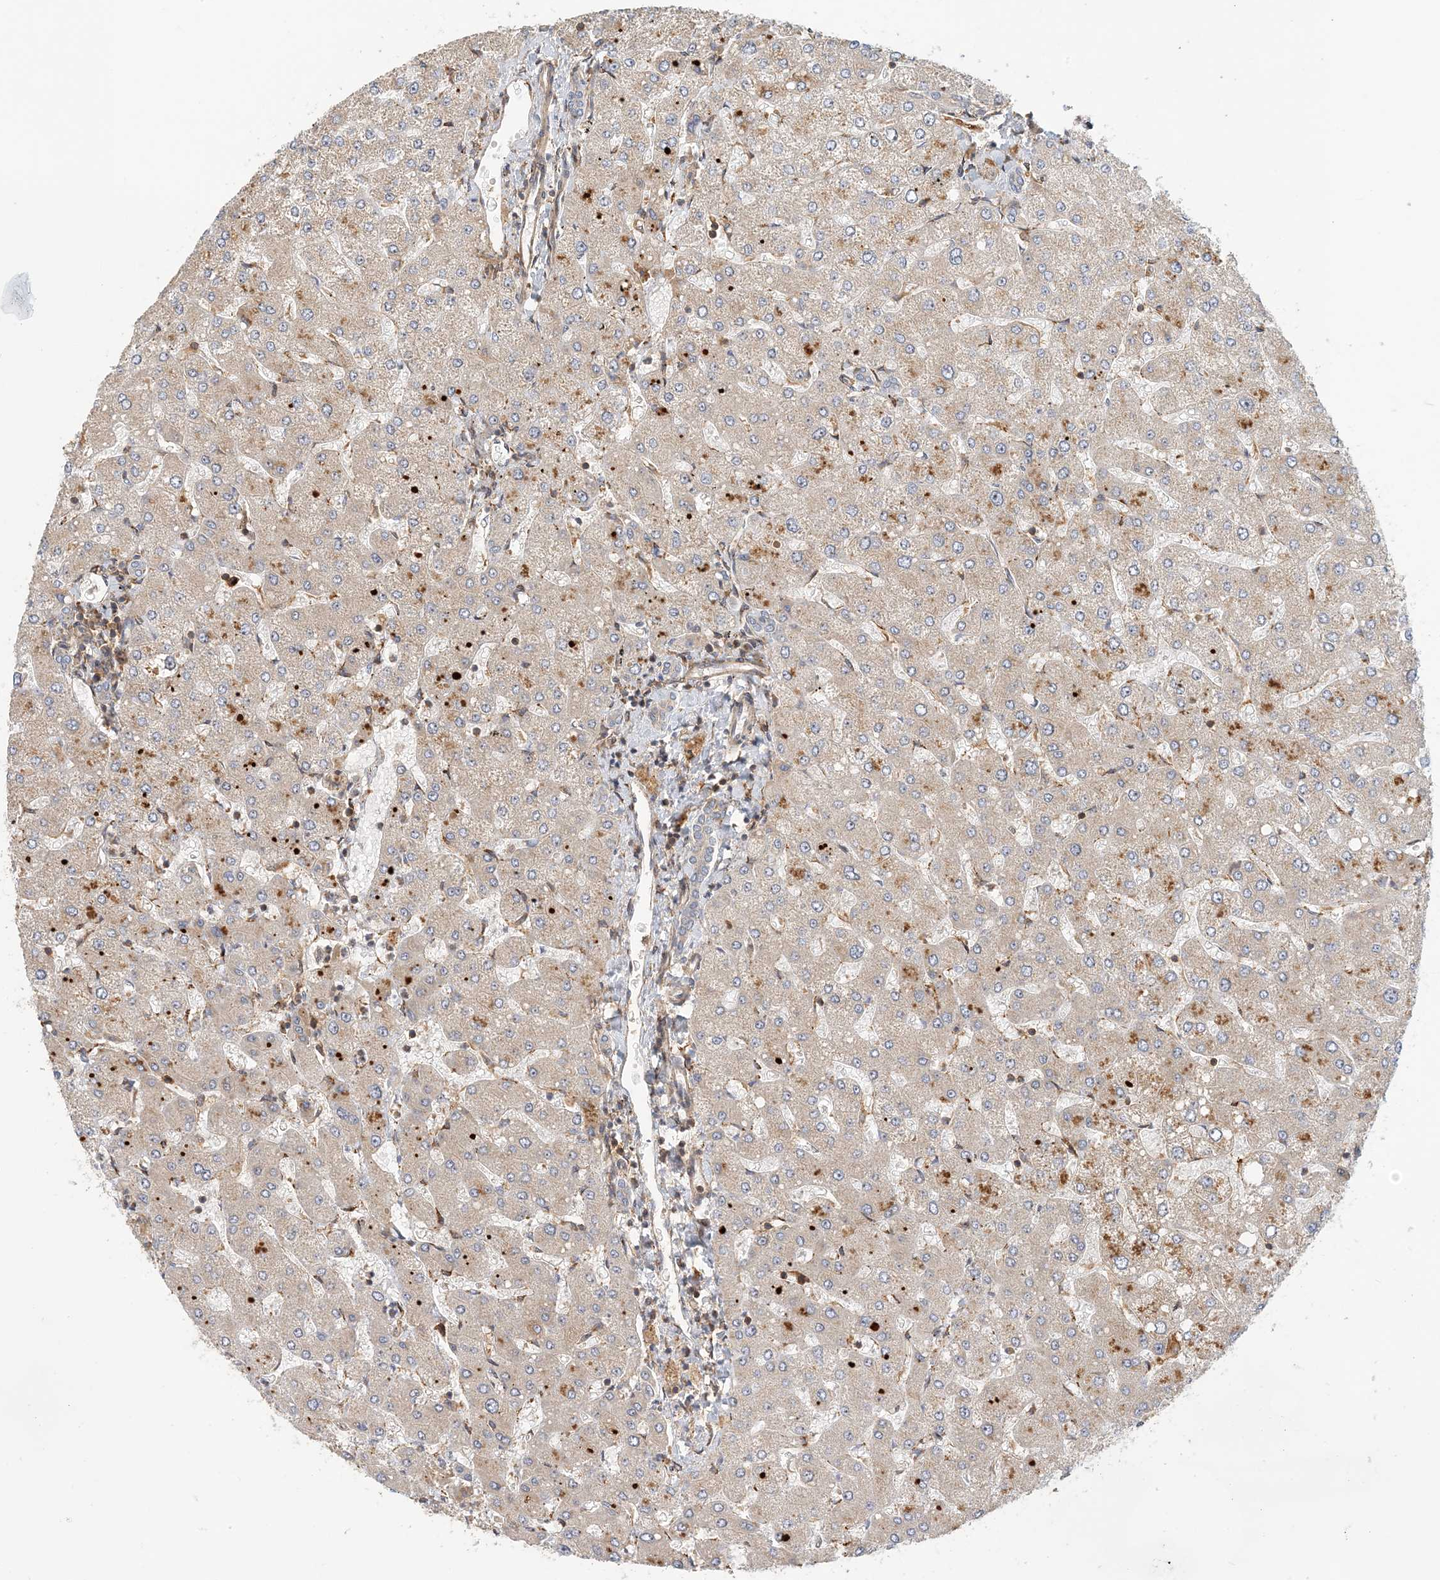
{"staining": {"intensity": "negative", "quantity": "none", "location": "none"}, "tissue": "liver", "cell_type": "Cholangiocytes", "image_type": "normal", "snomed": [{"axis": "morphology", "description": "Normal tissue, NOS"}, {"axis": "topography", "description": "Liver"}], "caption": "The micrograph demonstrates no significant expression in cholangiocytes of liver. (DAB IHC, high magnification).", "gene": "COLEC11", "patient": {"sex": "male", "age": 55}}